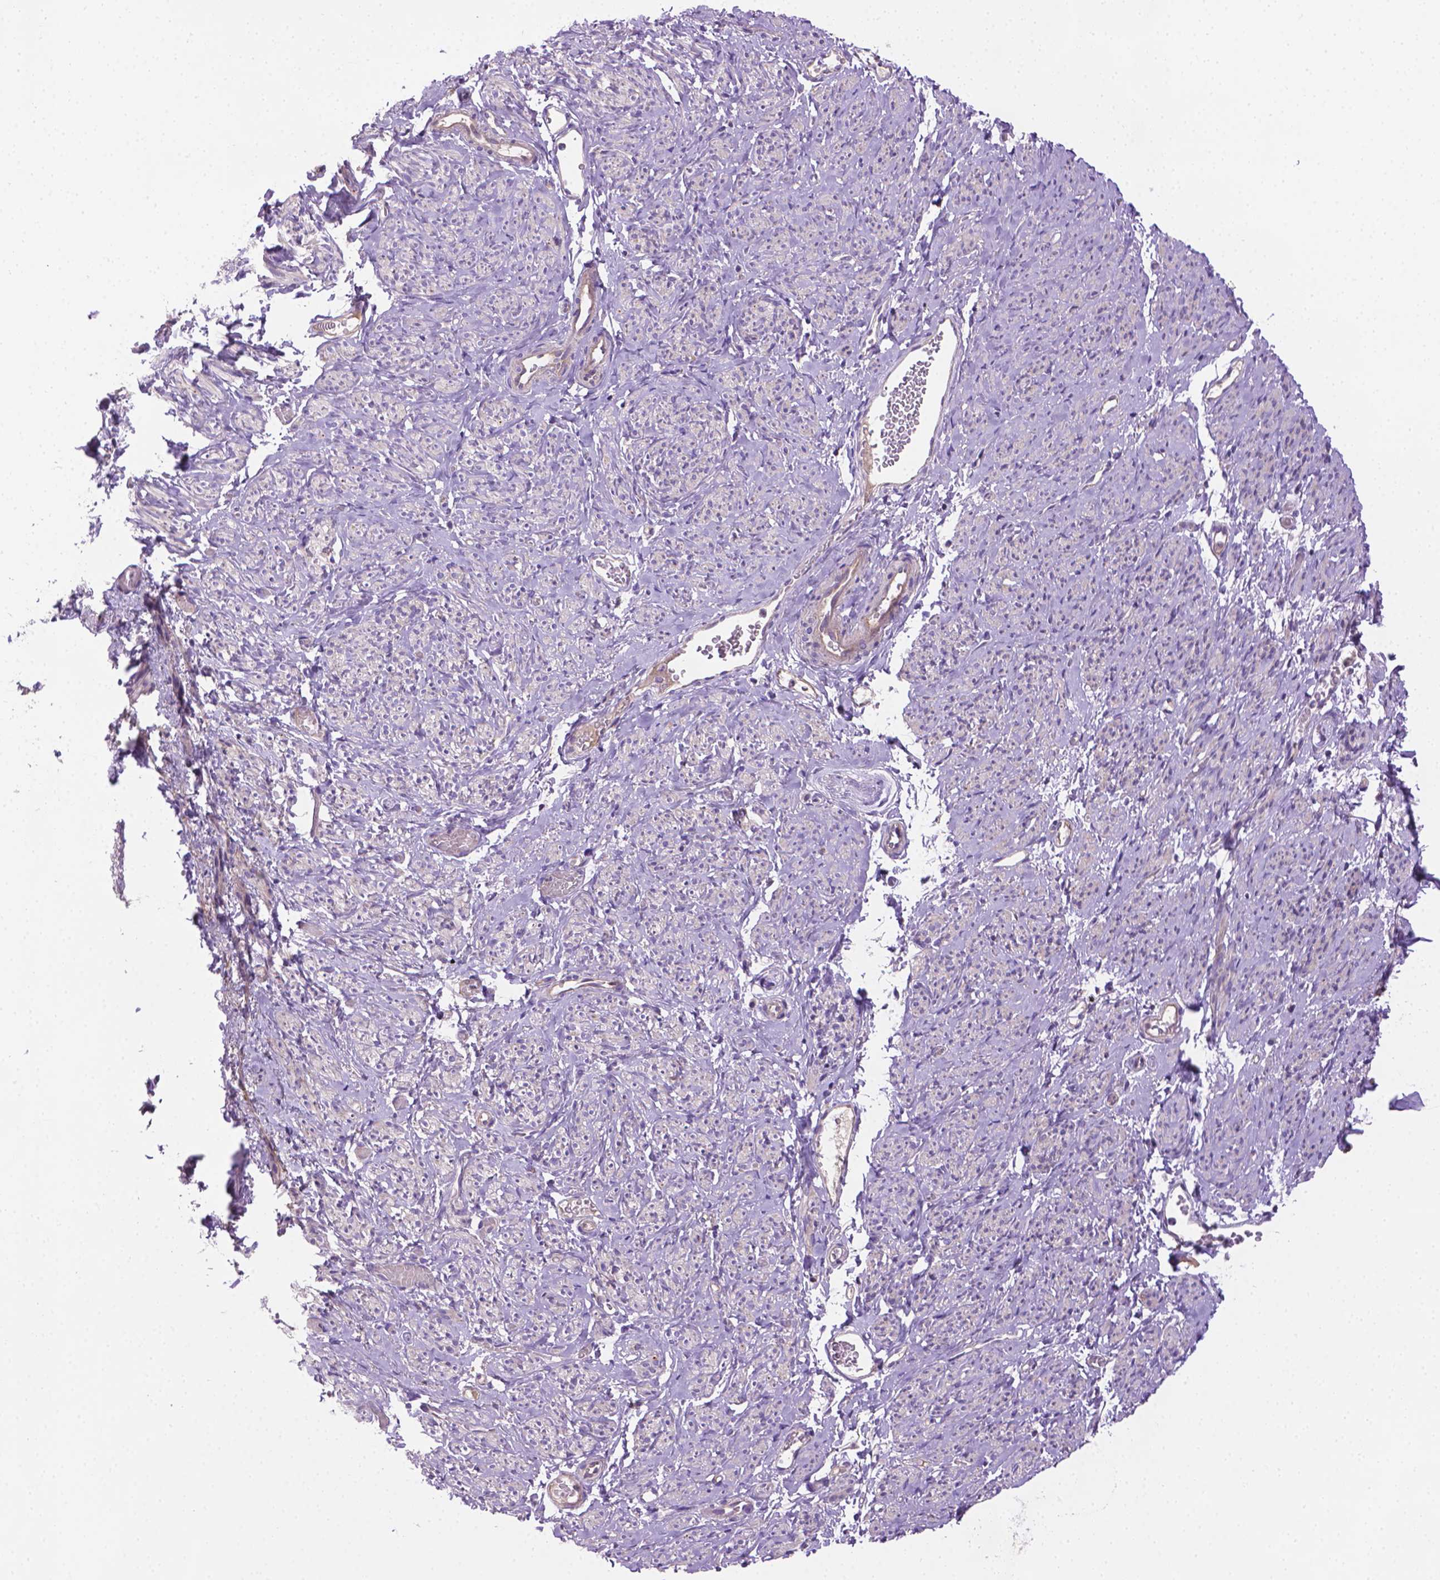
{"staining": {"intensity": "weak", "quantity": "<25%", "location": "cytoplasmic/membranous"}, "tissue": "smooth muscle", "cell_type": "Smooth muscle cells", "image_type": "normal", "snomed": [{"axis": "morphology", "description": "Normal tissue, NOS"}, {"axis": "topography", "description": "Smooth muscle"}], "caption": "DAB (3,3'-diaminobenzidine) immunohistochemical staining of normal smooth muscle reveals no significant expression in smooth muscle cells.", "gene": "SLC51B", "patient": {"sex": "female", "age": 65}}